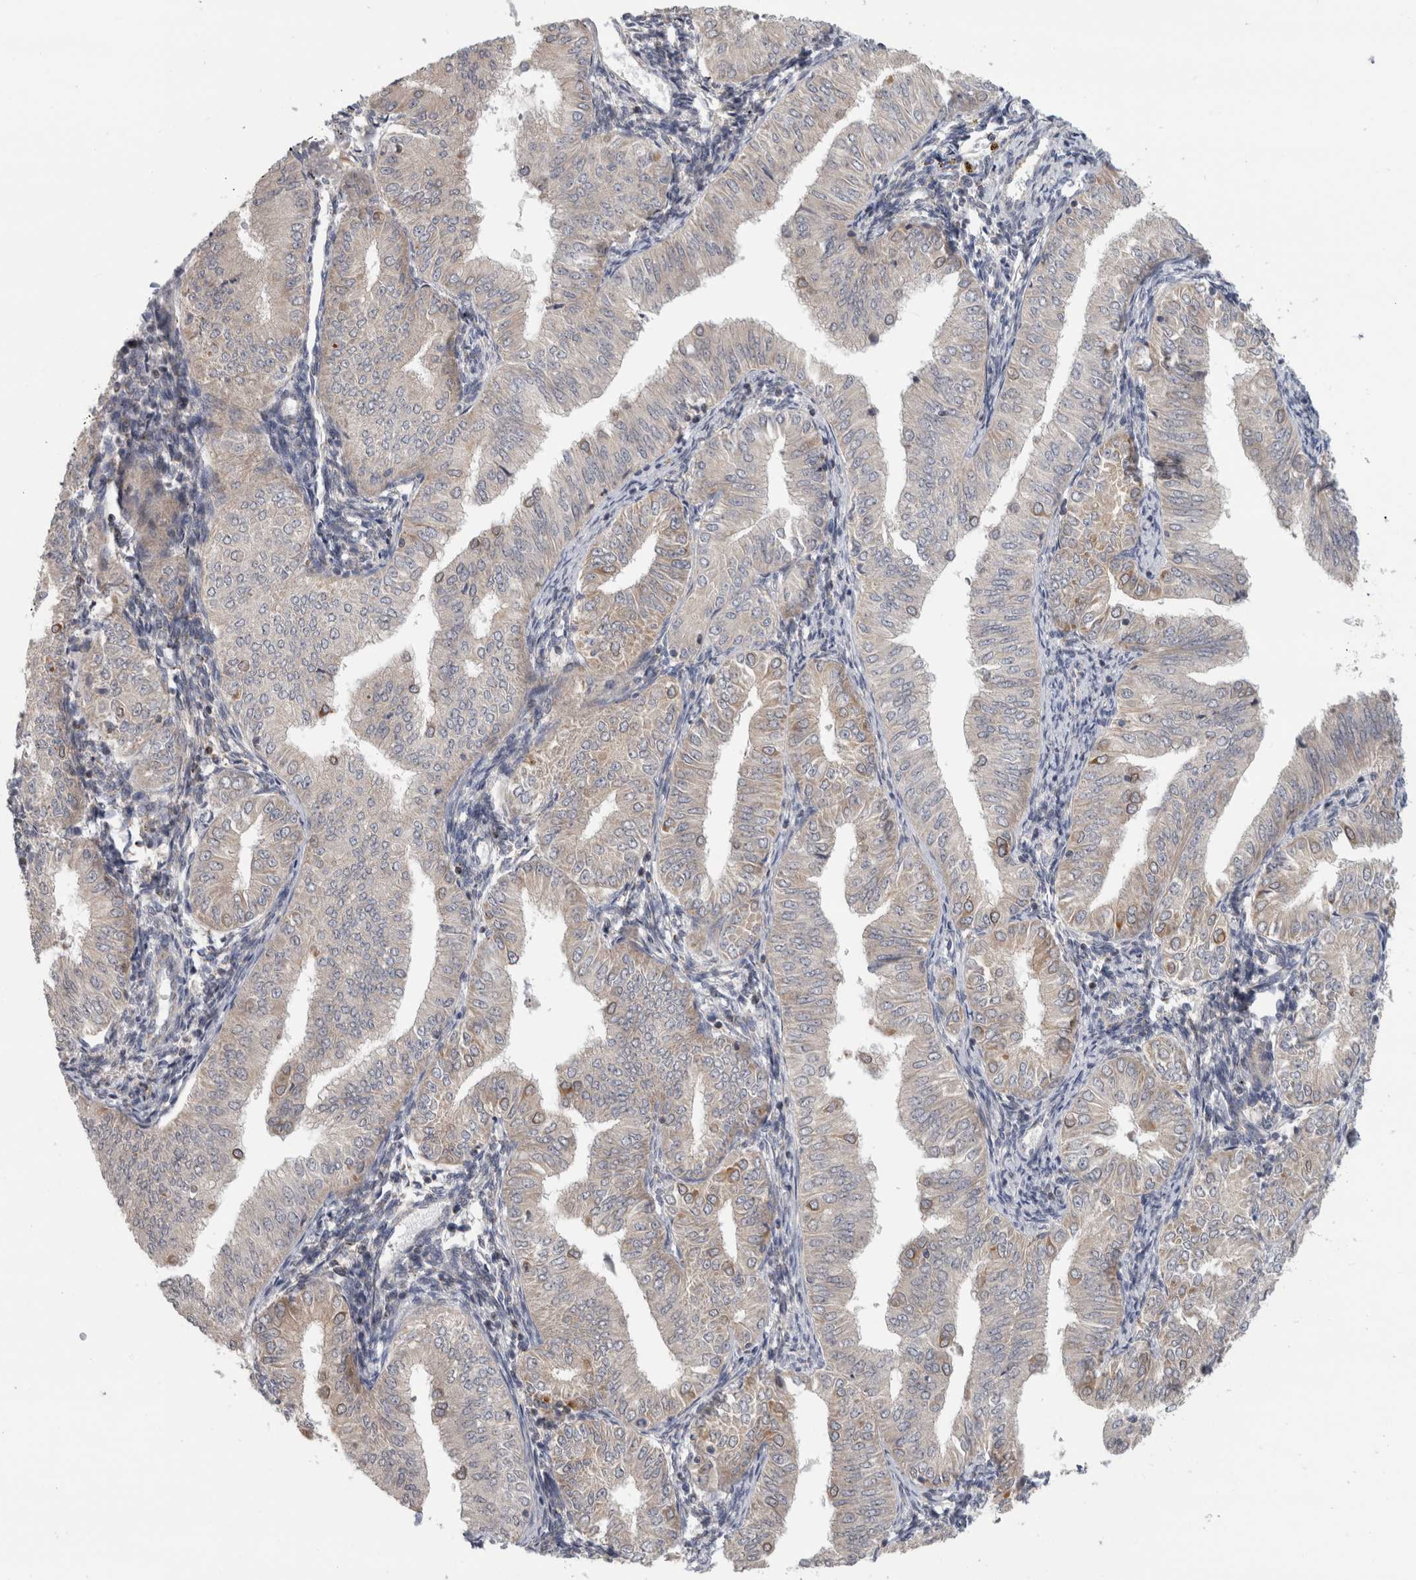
{"staining": {"intensity": "negative", "quantity": "none", "location": "none"}, "tissue": "endometrial cancer", "cell_type": "Tumor cells", "image_type": "cancer", "snomed": [{"axis": "morphology", "description": "Normal tissue, NOS"}, {"axis": "morphology", "description": "Adenocarcinoma, NOS"}, {"axis": "topography", "description": "Endometrium"}], "caption": "Immunohistochemical staining of endometrial cancer (adenocarcinoma) reveals no significant staining in tumor cells. (Stains: DAB immunohistochemistry with hematoxylin counter stain, Microscopy: brightfield microscopy at high magnification).", "gene": "RAB18", "patient": {"sex": "female", "age": 53}}